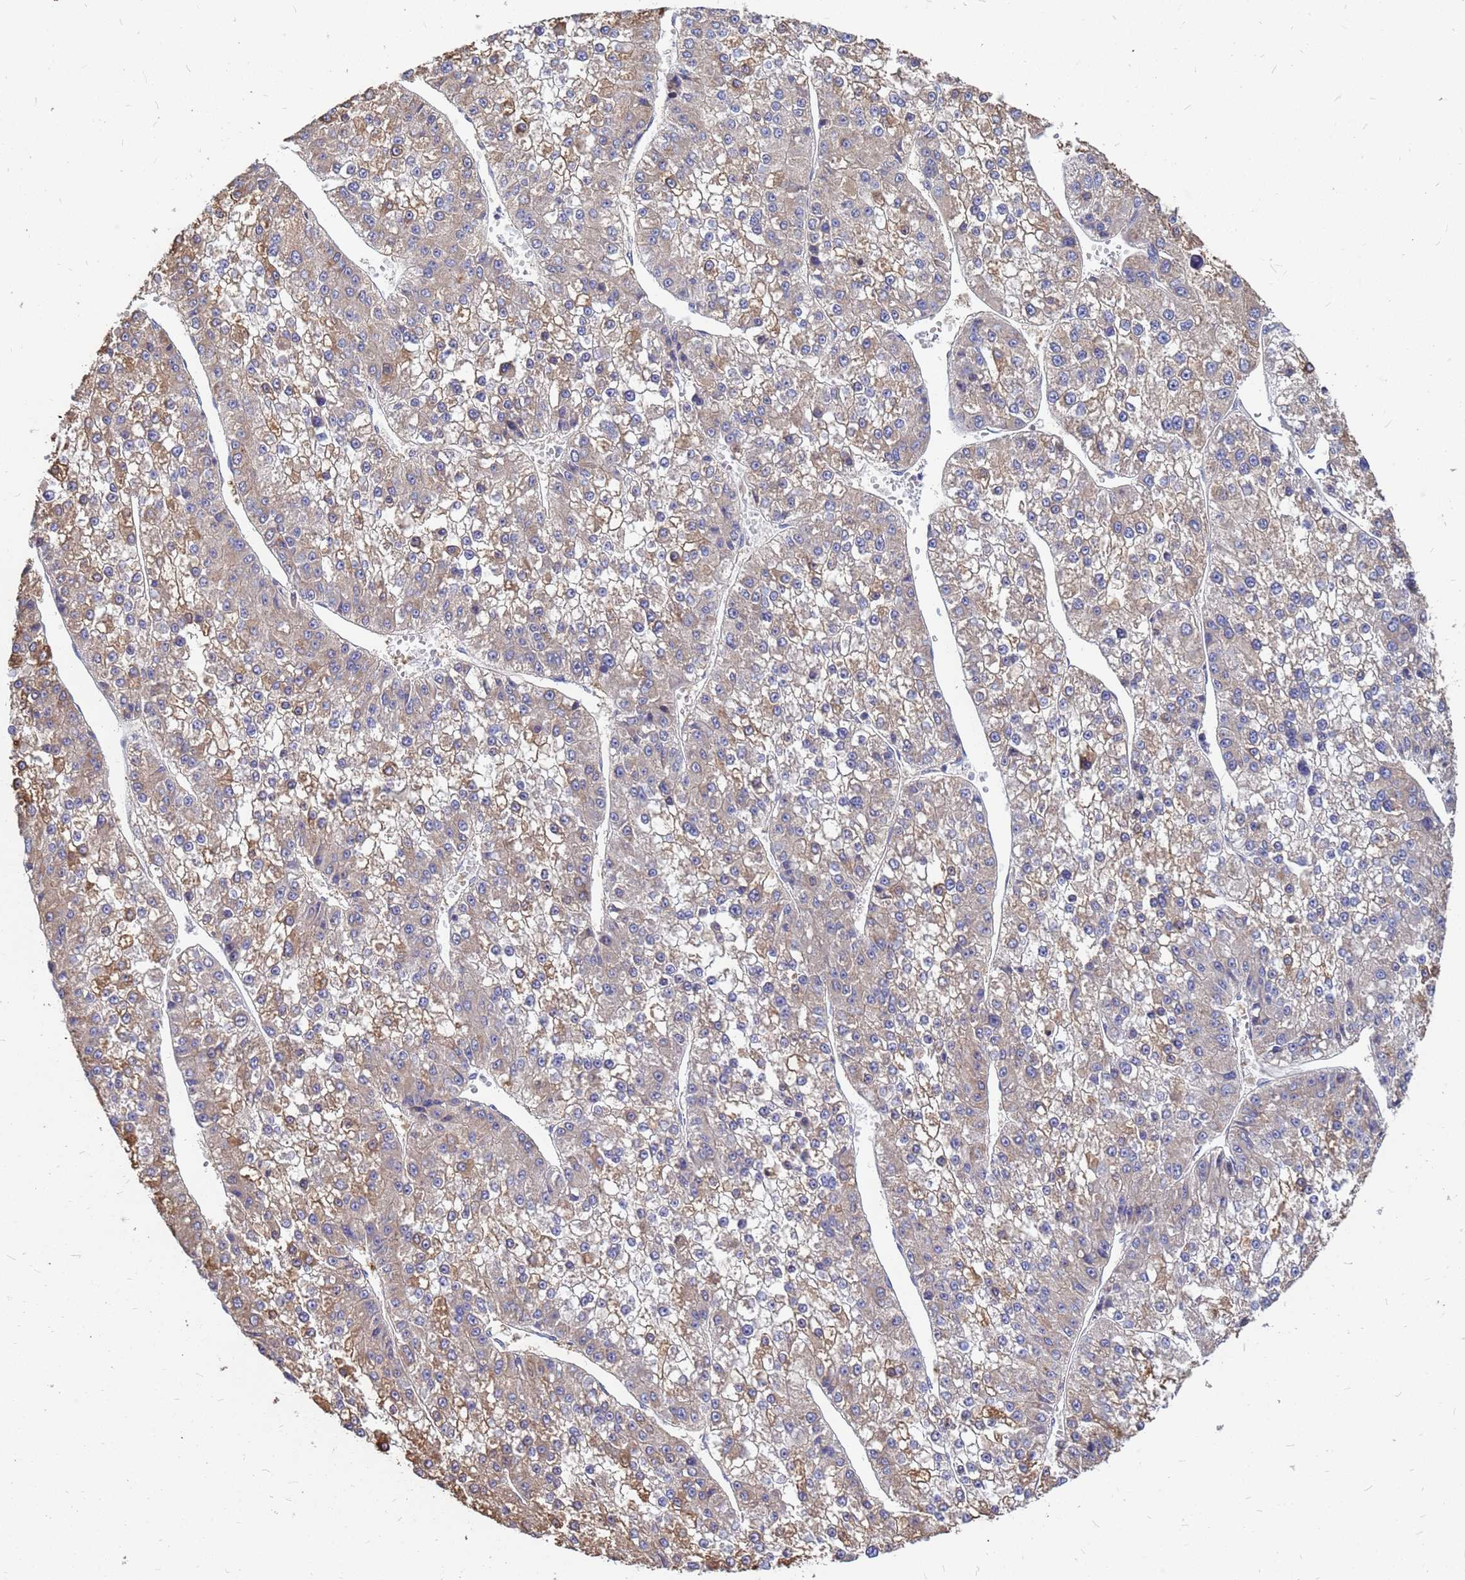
{"staining": {"intensity": "moderate", "quantity": ">75%", "location": "cytoplasmic/membranous"}, "tissue": "liver cancer", "cell_type": "Tumor cells", "image_type": "cancer", "snomed": [{"axis": "morphology", "description": "Carcinoma, Hepatocellular, NOS"}, {"axis": "topography", "description": "Liver"}], "caption": "This is an image of immunohistochemistry staining of liver hepatocellular carcinoma, which shows moderate staining in the cytoplasmic/membranous of tumor cells.", "gene": "MOB2", "patient": {"sex": "female", "age": 73}}